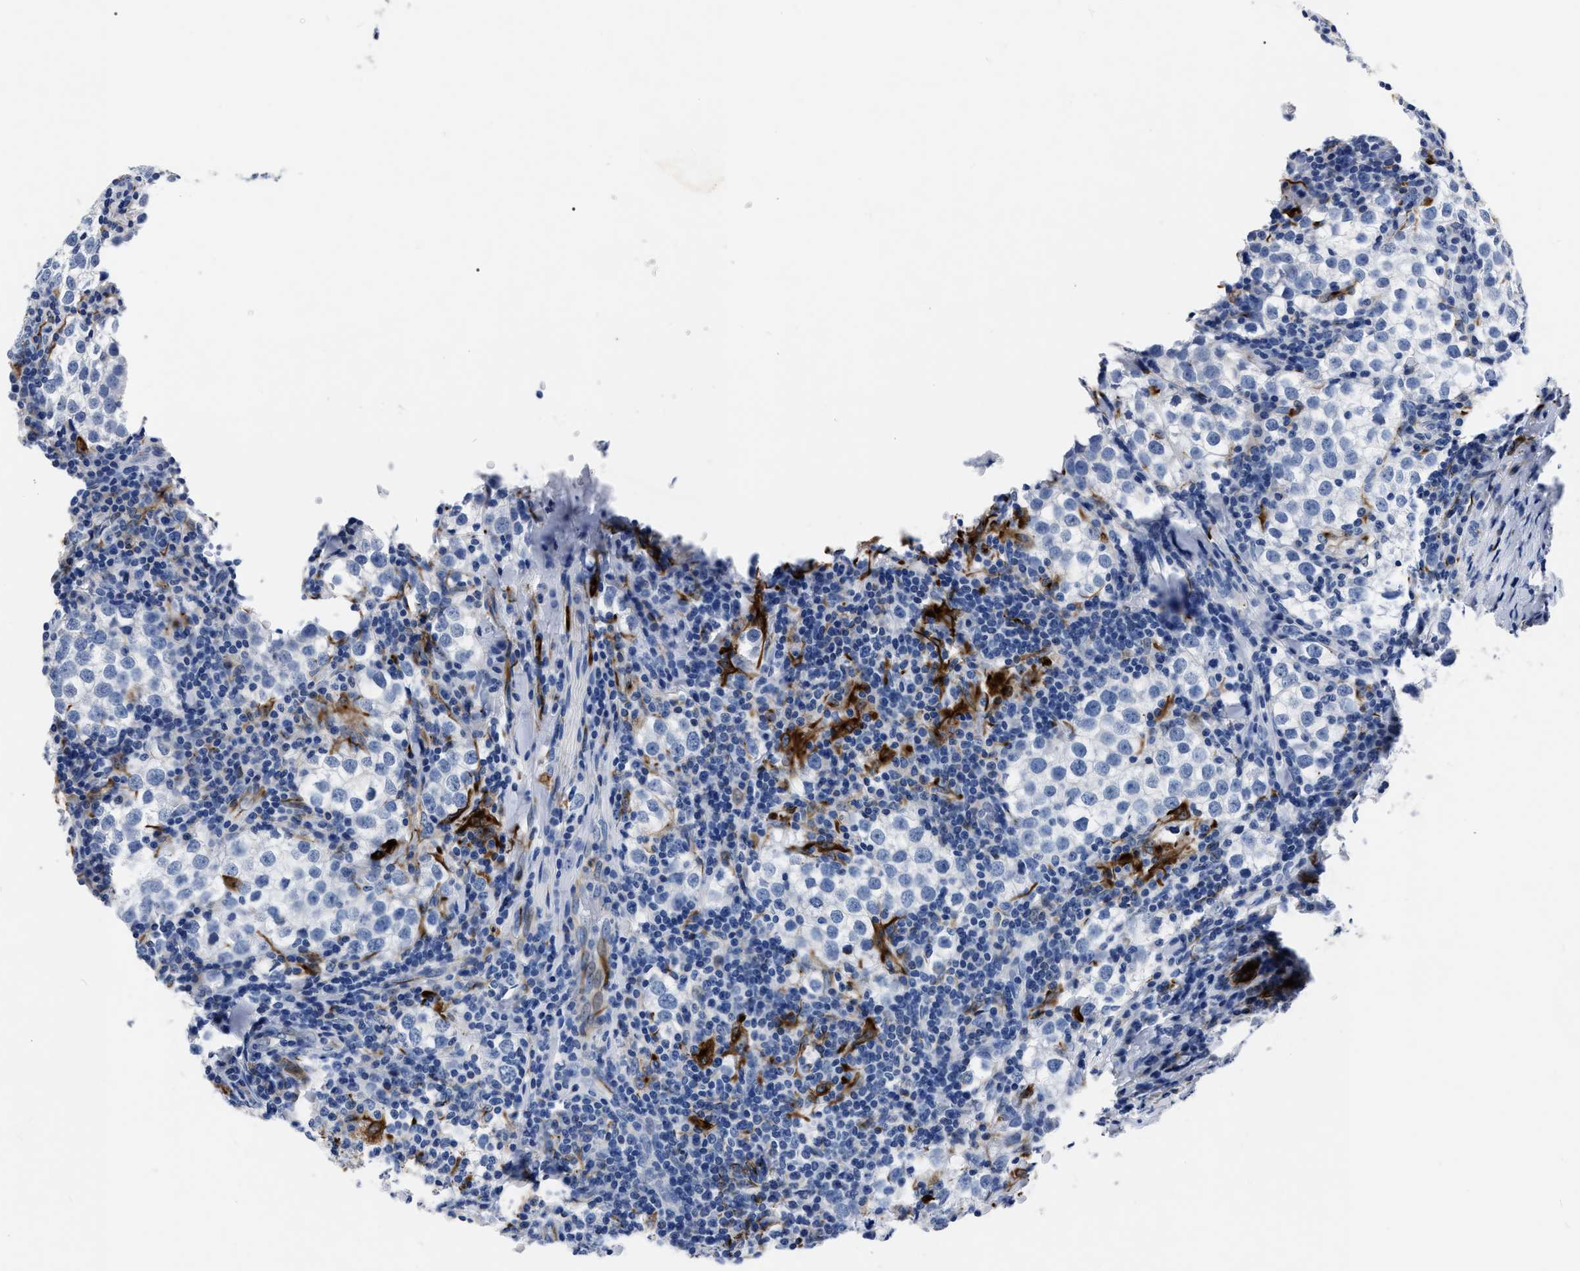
{"staining": {"intensity": "negative", "quantity": "none", "location": "none"}, "tissue": "testis cancer", "cell_type": "Tumor cells", "image_type": "cancer", "snomed": [{"axis": "morphology", "description": "Seminoma, NOS"}, {"axis": "morphology", "description": "Carcinoma, Embryonal, NOS"}, {"axis": "topography", "description": "Testis"}], "caption": "There is no significant positivity in tumor cells of testis embryonal carcinoma. (DAB (3,3'-diaminobenzidine) IHC, high magnification).", "gene": "OR10G3", "patient": {"sex": "male", "age": 36}}